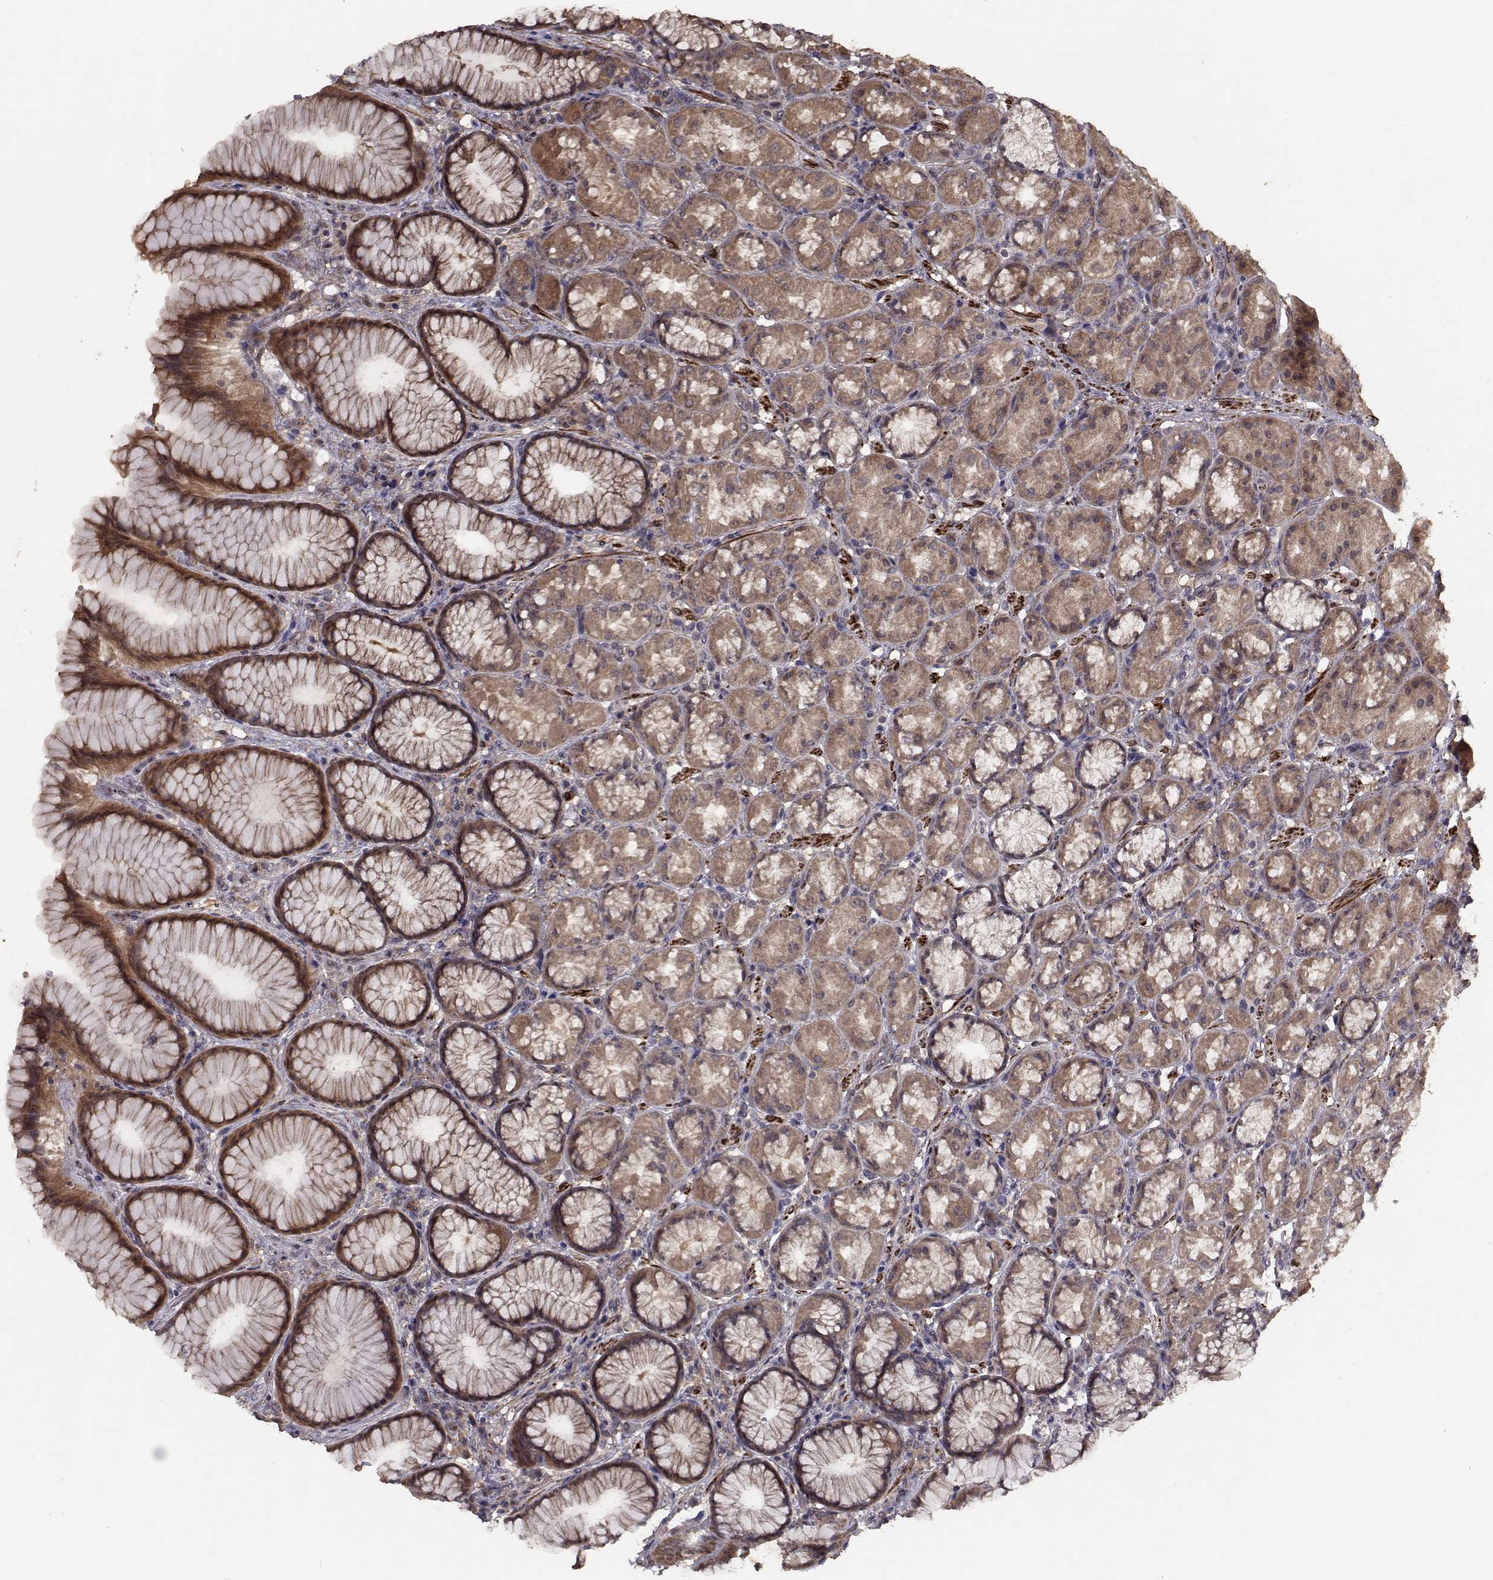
{"staining": {"intensity": "weak", "quantity": ">75%", "location": "cytoplasmic/membranous"}, "tissue": "stomach", "cell_type": "Glandular cells", "image_type": "normal", "snomed": [{"axis": "morphology", "description": "Normal tissue, NOS"}, {"axis": "morphology", "description": "Adenocarcinoma, NOS"}, {"axis": "topography", "description": "Stomach"}], "caption": "DAB immunohistochemical staining of normal human stomach exhibits weak cytoplasmic/membranous protein expression in about >75% of glandular cells.", "gene": "TRIP10", "patient": {"sex": "female", "age": 79}}